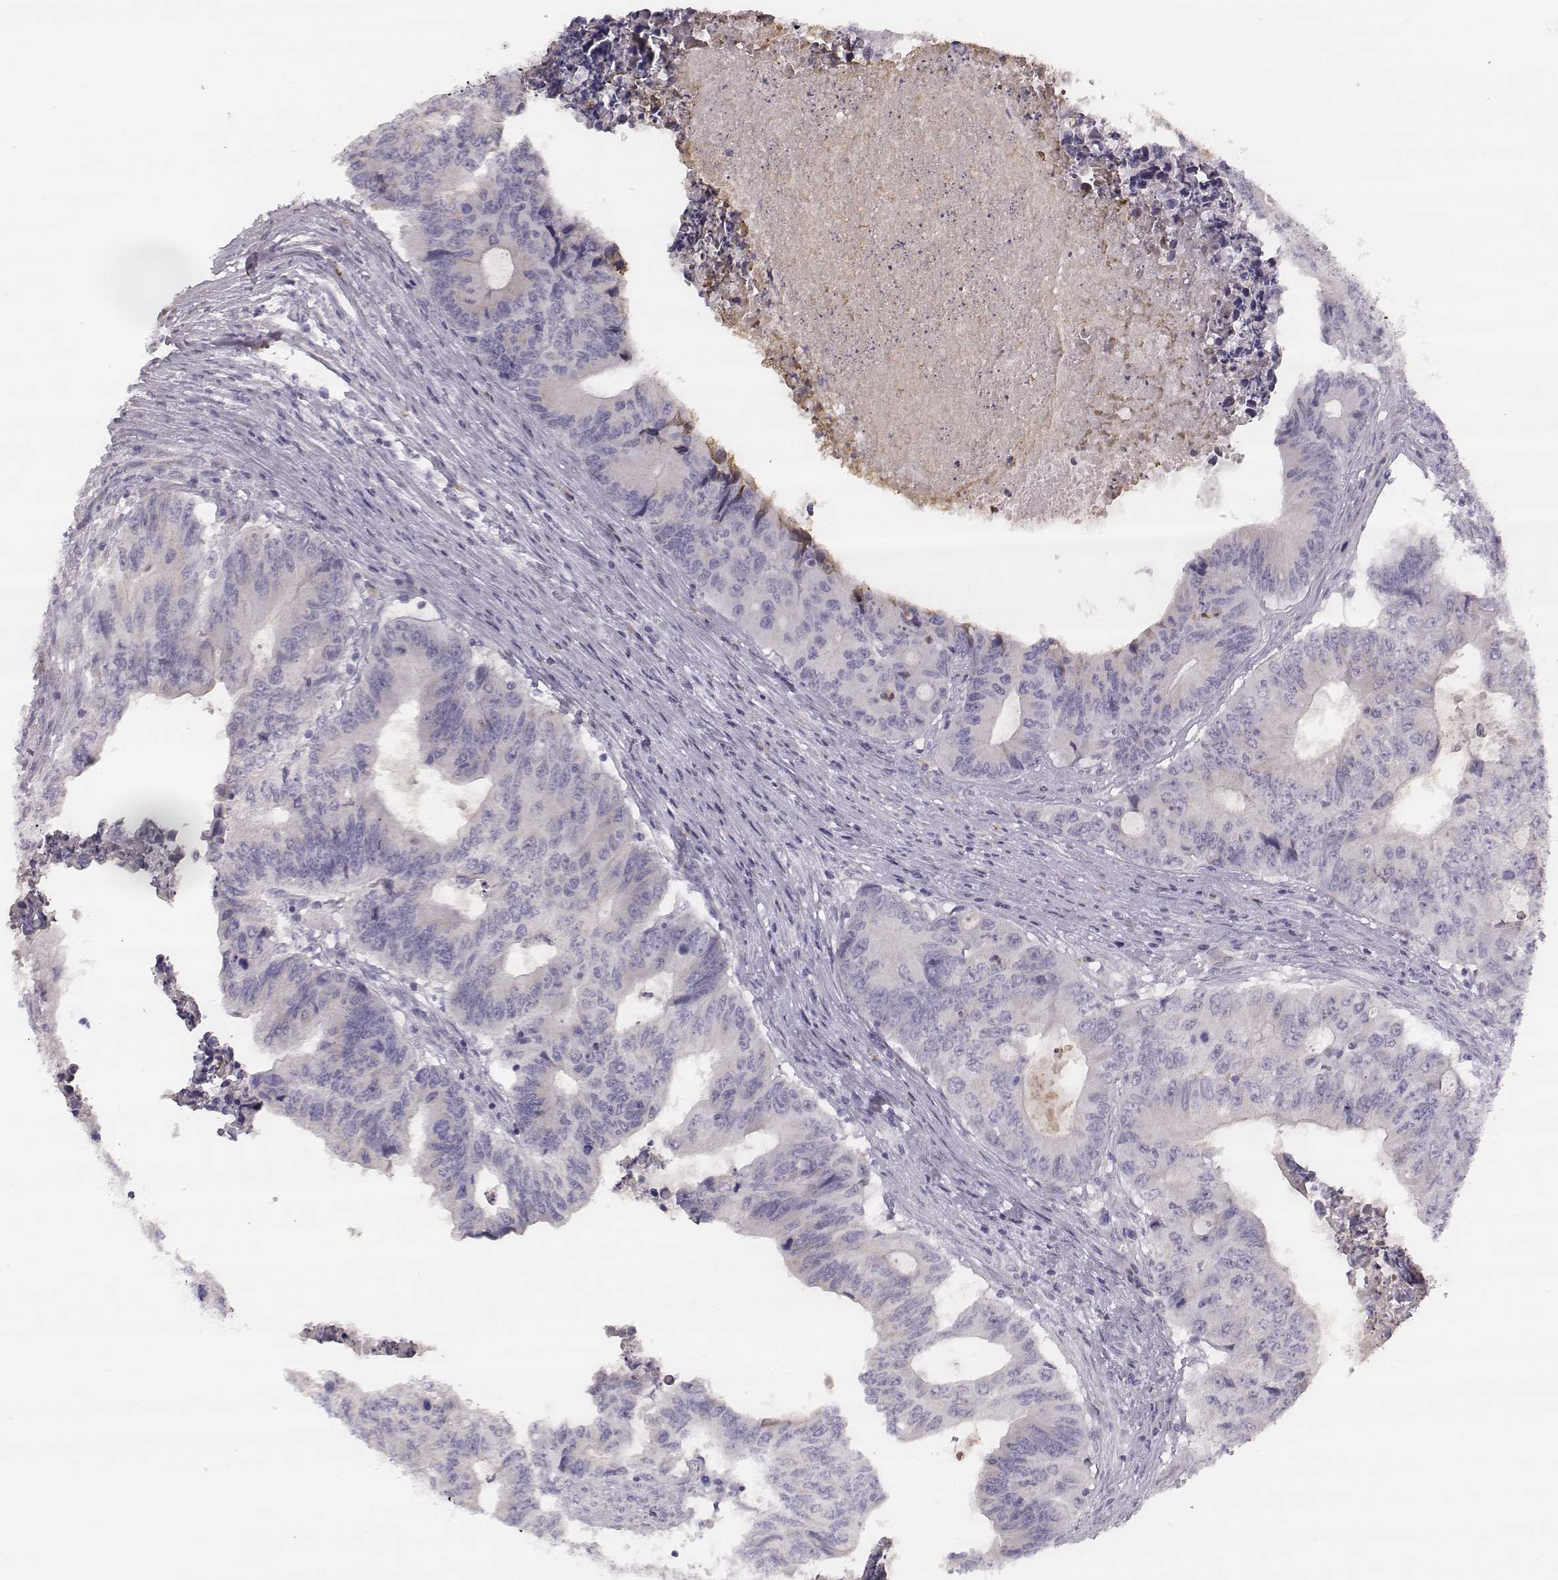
{"staining": {"intensity": "negative", "quantity": "none", "location": "none"}, "tissue": "colorectal cancer", "cell_type": "Tumor cells", "image_type": "cancer", "snomed": [{"axis": "morphology", "description": "Adenocarcinoma, NOS"}, {"axis": "topography", "description": "Colon"}], "caption": "Histopathology image shows no significant protein expression in tumor cells of colorectal cancer. (Brightfield microscopy of DAB immunohistochemistry at high magnification).", "gene": "KCNJ12", "patient": {"sex": "male", "age": 53}}